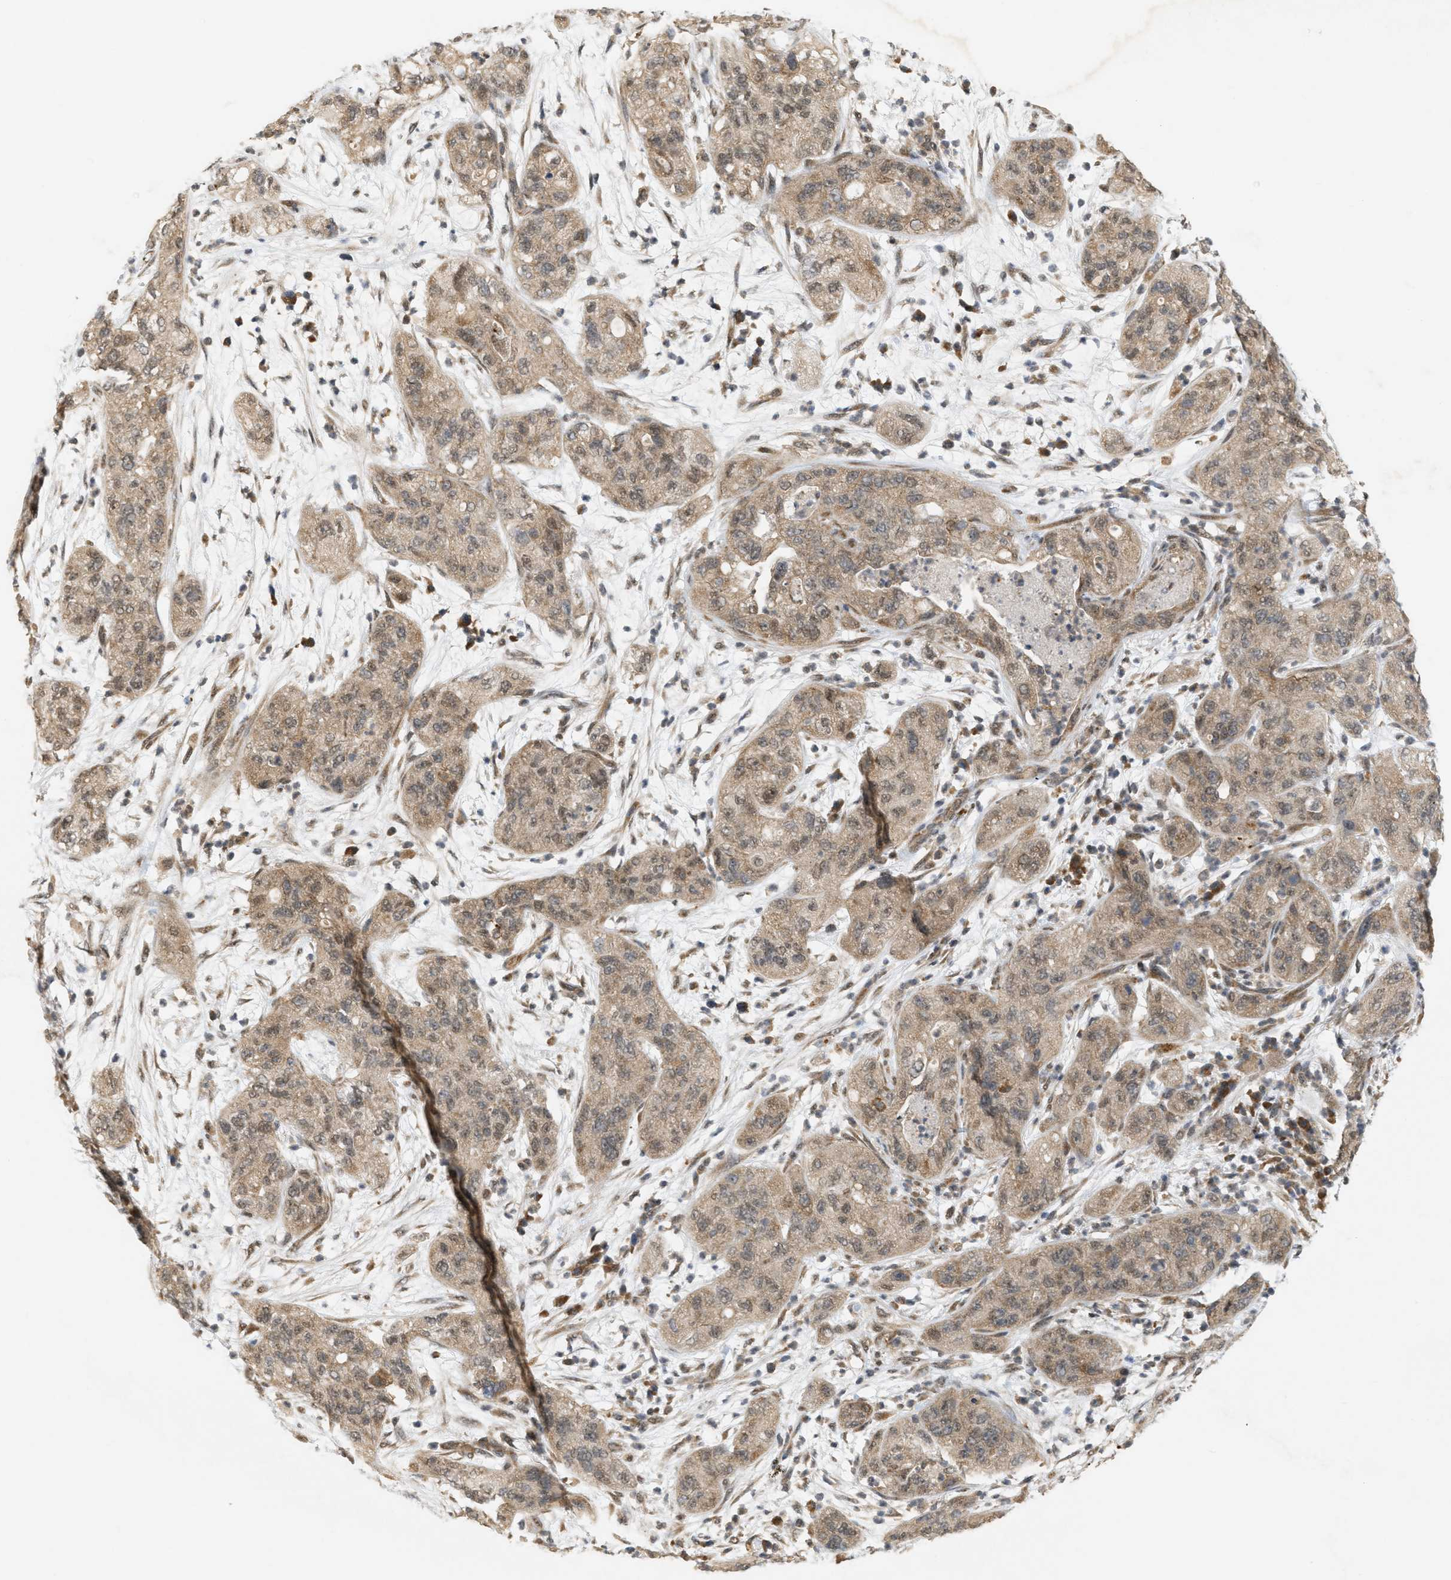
{"staining": {"intensity": "moderate", "quantity": ">75%", "location": "cytoplasmic/membranous,nuclear"}, "tissue": "pancreatic cancer", "cell_type": "Tumor cells", "image_type": "cancer", "snomed": [{"axis": "morphology", "description": "Adenocarcinoma, NOS"}, {"axis": "topography", "description": "Pancreas"}], "caption": "This is an image of IHC staining of pancreatic cancer, which shows moderate expression in the cytoplasmic/membranous and nuclear of tumor cells.", "gene": "PRKD1", "patient": {"sex": "female", "age": 78}}